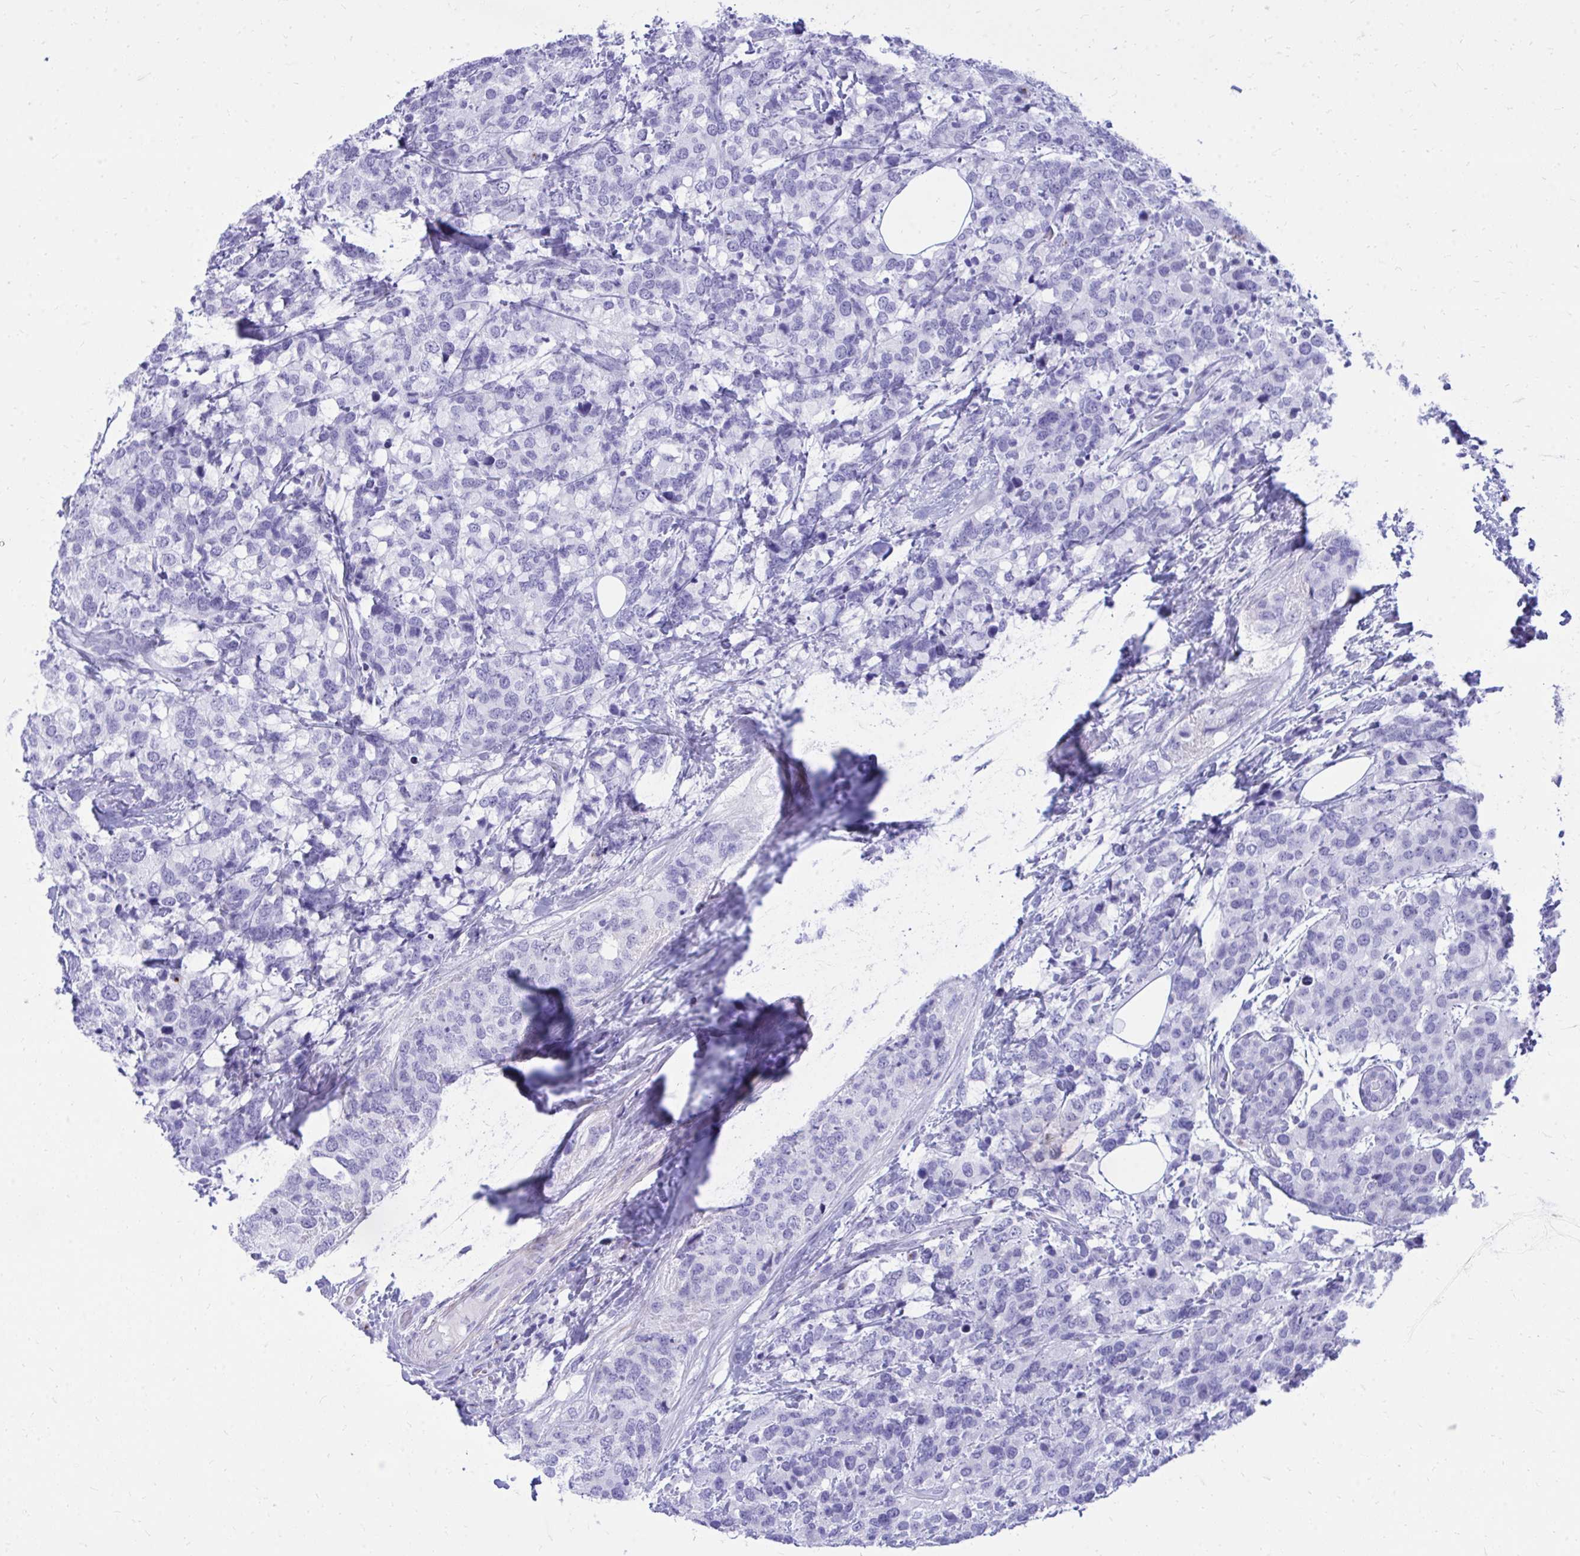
{"staining": {"intensity": "negative", "quantity": "none", "location": "none"}, "tissue": "breast cancer", "cell_type": "Tumor cells", "image_type": "cancer", "snomed": [{"axis": "morphology", "description": "Lobular carcinoma"}, {"axis": "topography", "description": "Breast"}], "caption": "The micrograph reveals no staining of tumor cells in lobular carcinoma (breast).", "gene": "ANKDD1B", "patient": {"sex": "female", "age": 59}}